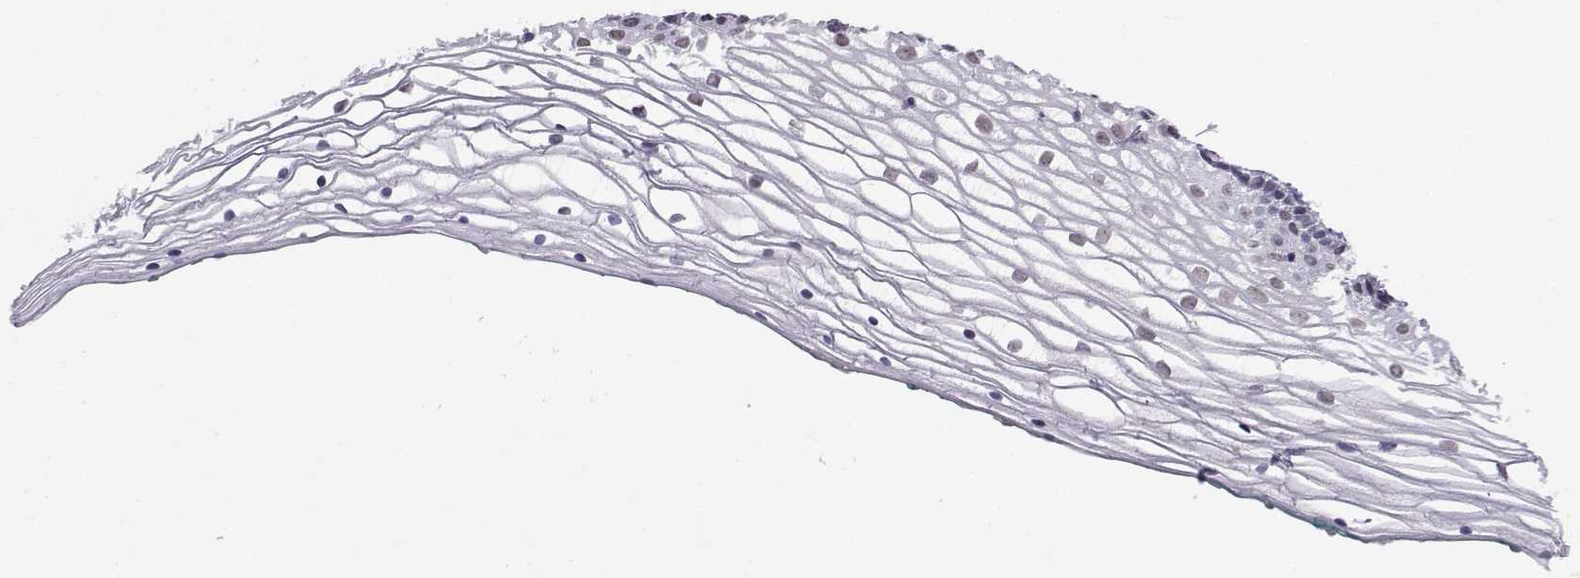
{"staining": {"intensity": "negative", "quantity": "none", "location": "none"}, "tissue": "vagina", "cell_type": "Squamous epithelial cells", "image_type": "normal", "snomed": [{"axis": "morphology", "description": "Normal tissue, NOS"}, {"axis": "topography", "description": "Vagina"}], "caption": "The histopathology image shows no staining of squamous epithelial cells in unremarkable vagina.", "gene": "MED26", "patient": {"sex": "female", "age": 36}}